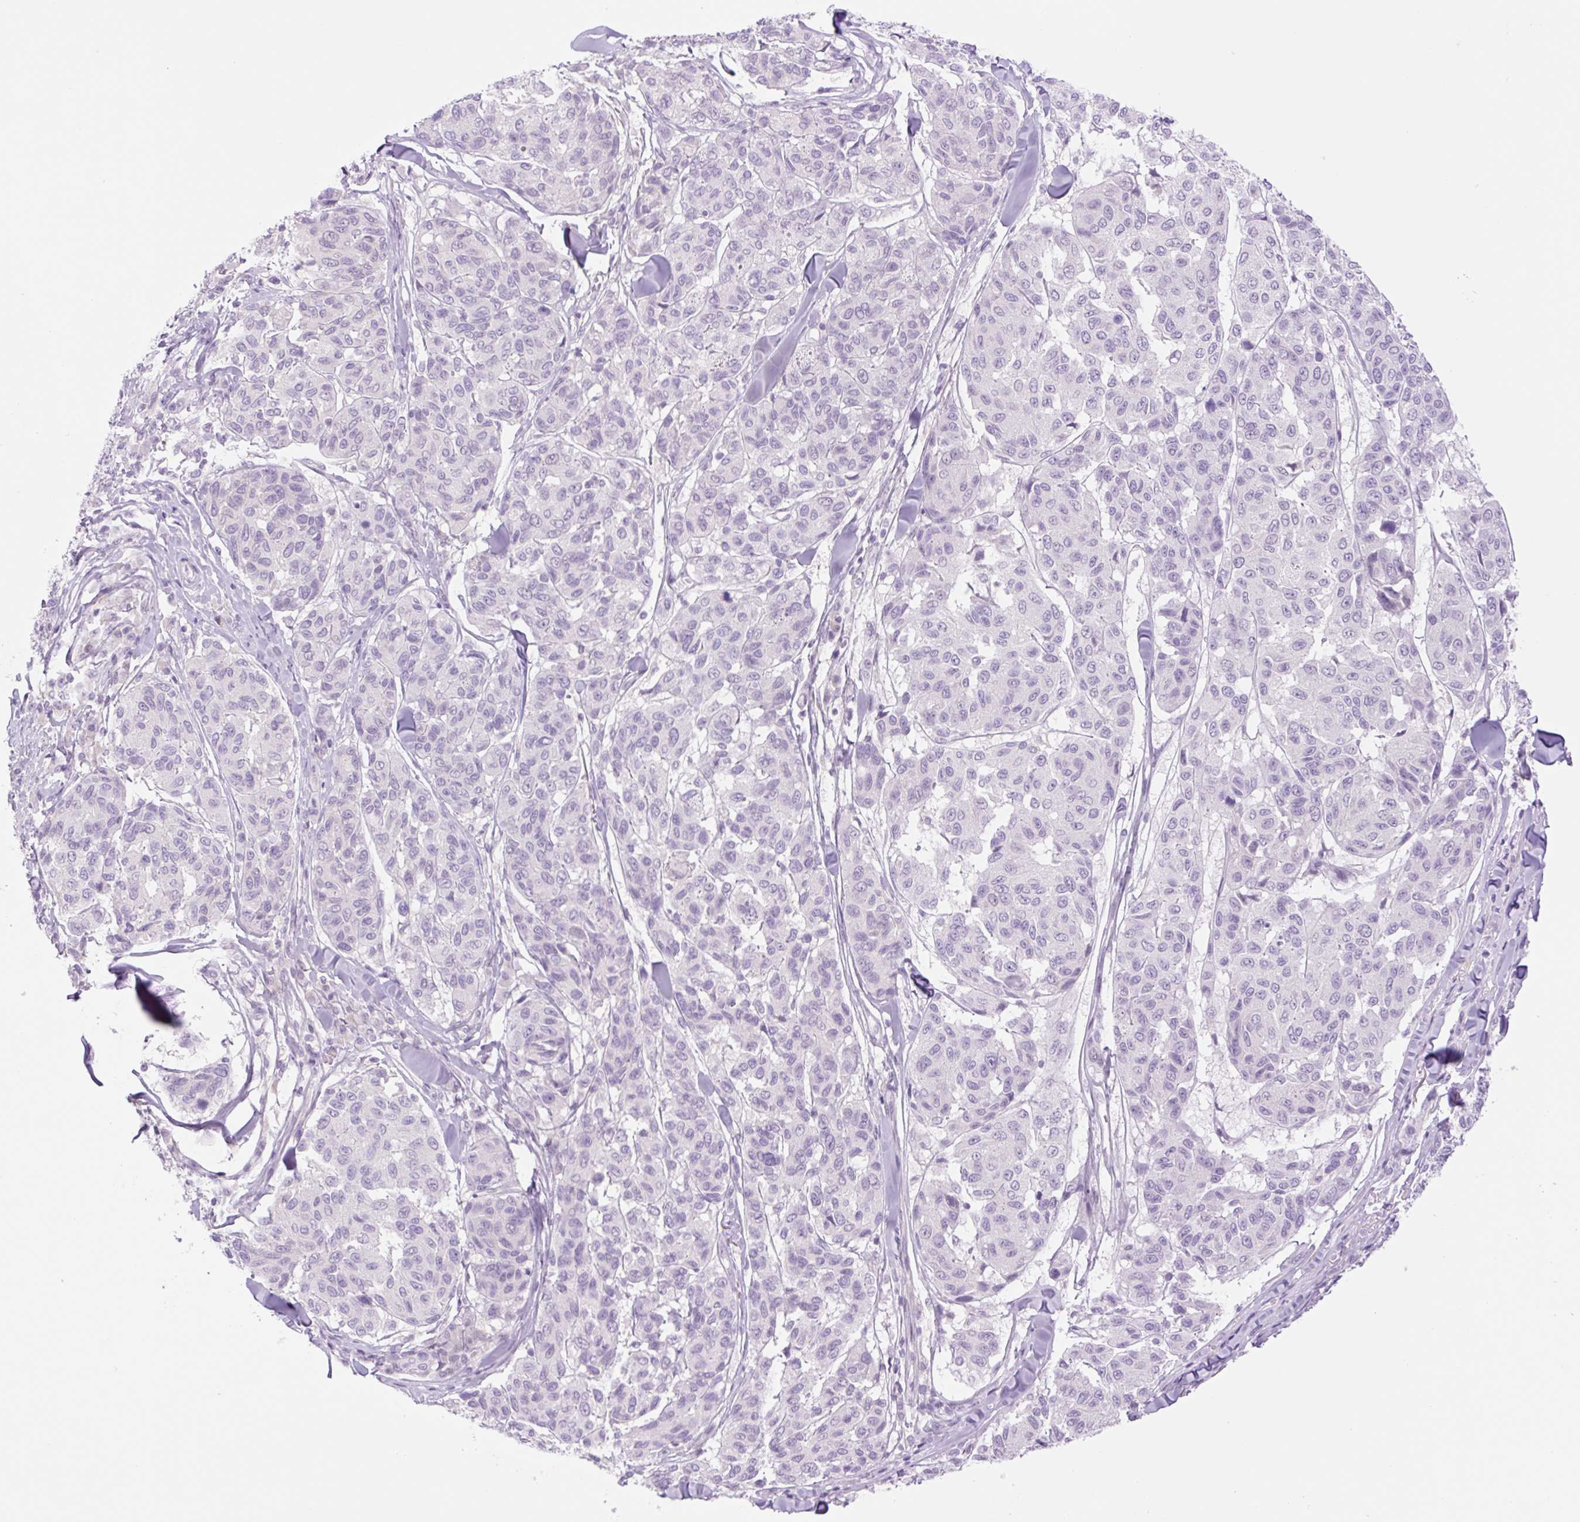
{"staining": {"intensity": "negative", "quantity": "none", "location": "none"}, "tissue": "melanoma", "cell_type": "Tumor cells", "image_type": "cancer", "snomed": [{"axis": "morphology", "description": "Malignant melanoma, NOS"}, {"axis": "topography", "description": "Skin"}], "caption": "This is an IHC image of malignant melanoma. There is no positivity in tumor cells.", "gene": "TBX15", "patient": {"sex": "female", "age": 66}}